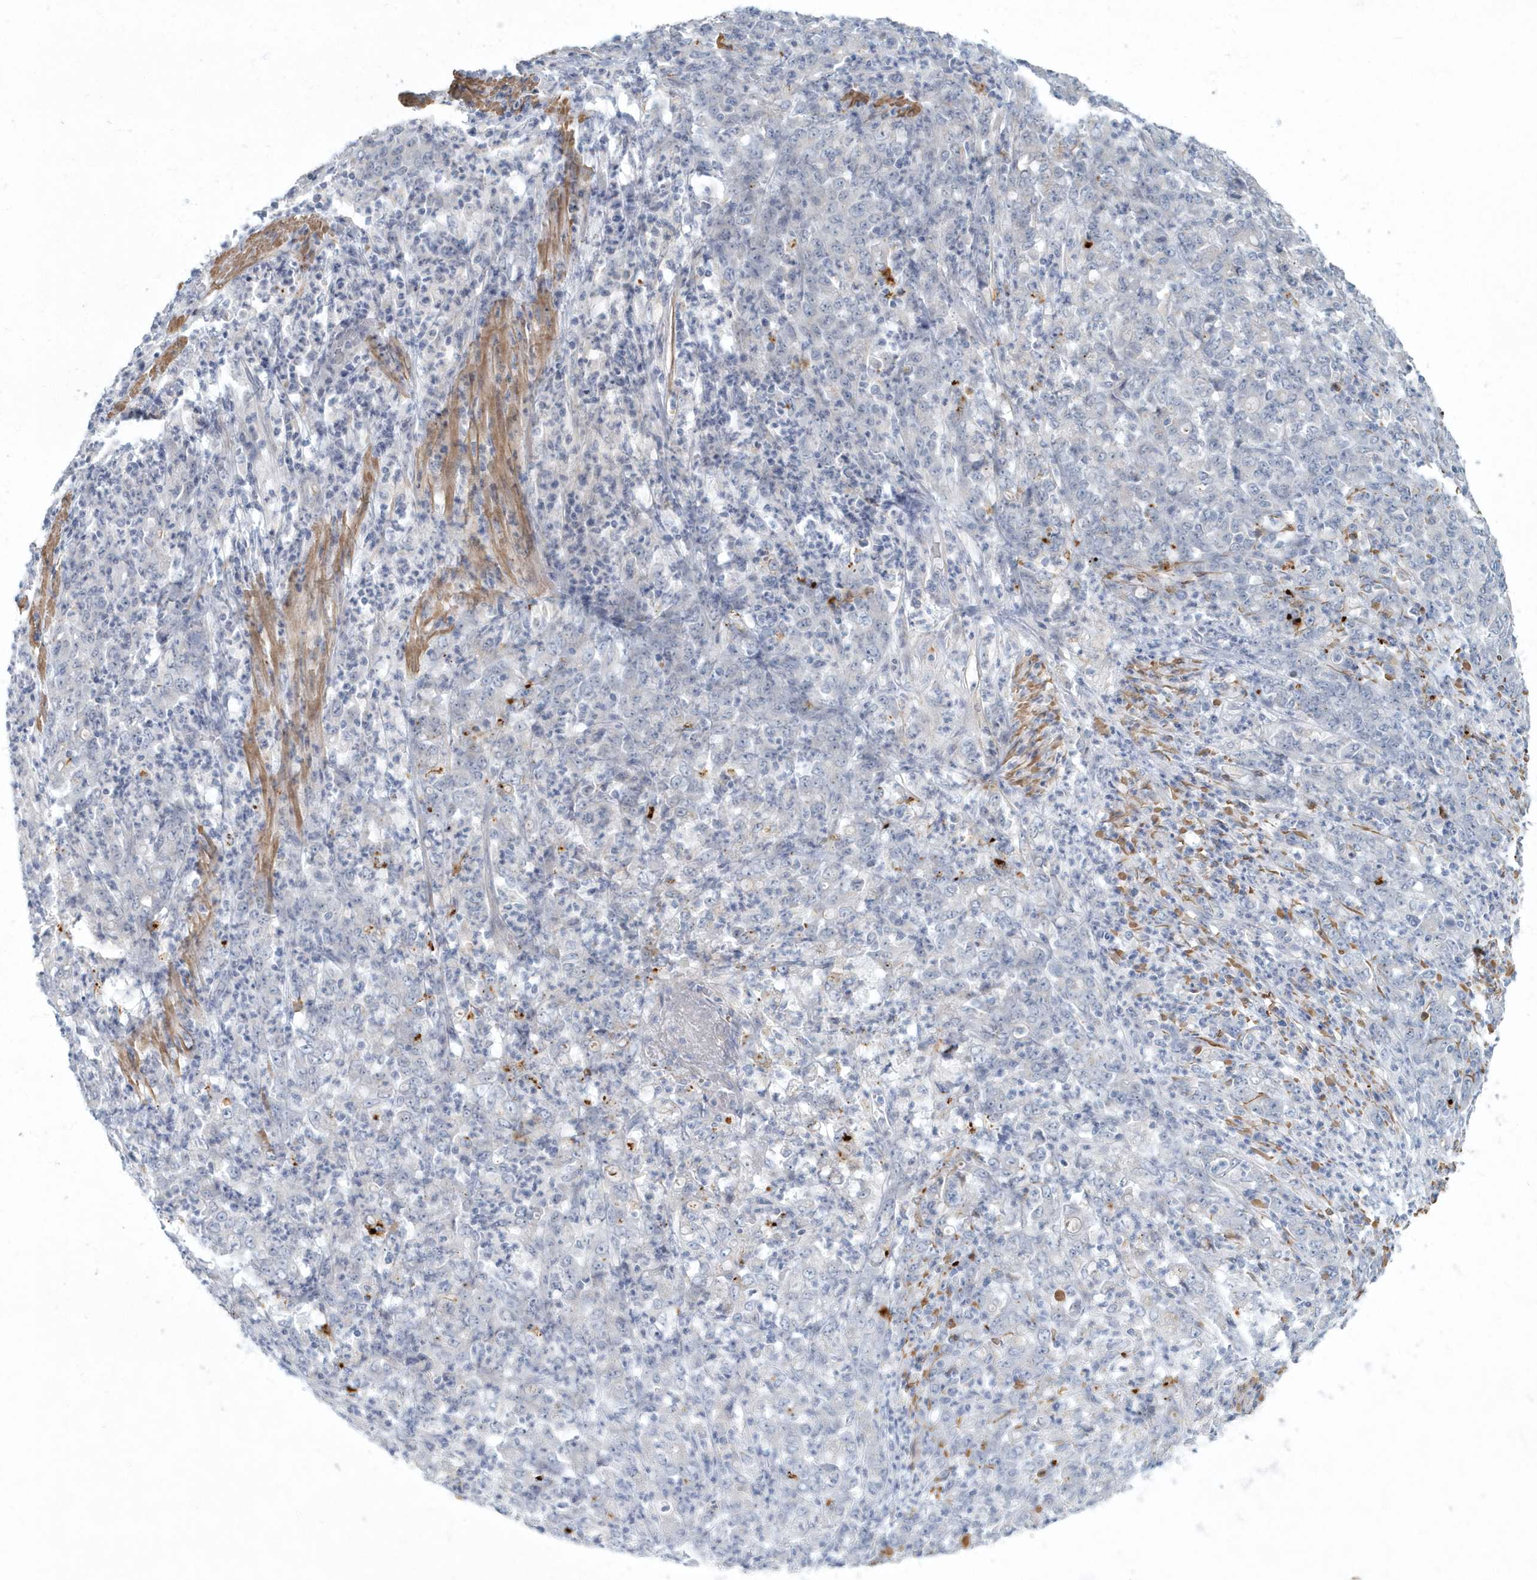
{"staining": {"intensity": "negative", "quantity": "none", "location": "none"}, "tissue": "stomach cancer", "cell_type": "Tumor cells", "image_type": "cancer", "snomed": [{"axis": "morphology", "description": "Adenocarcinoma, NOS"}, {"axis": "topography", "description": "Stomach, lower"}], "caption": "Tumor cells show no significant positivity in stomach adenocarcinoma.", "gene": "MYOT", "patient": {"sex": "female", "age": 71}}